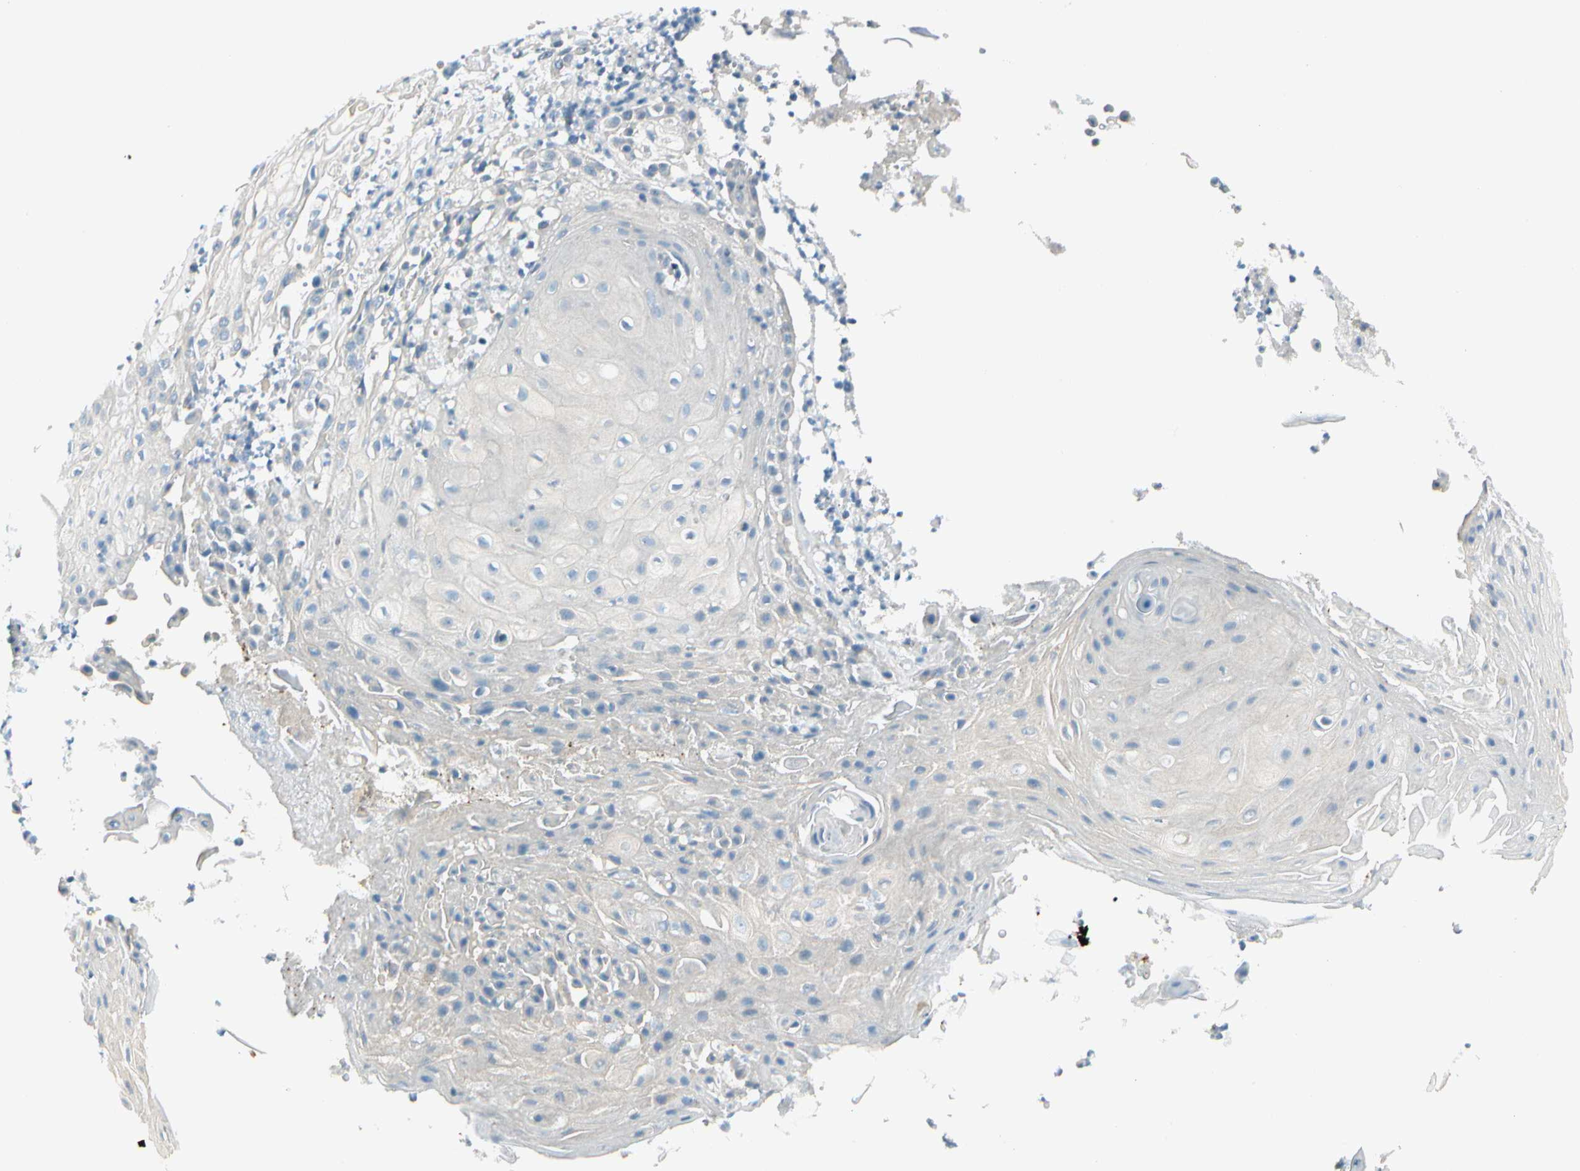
{"staining": {"intensity": "negative", "quantity": "none", "location": "none"}, "tissue": "skin cancer", "cell_type": "Tumor cells", "image_type": "cancer", "snomed": [{"axis": "morphology", "description": "Squamous cell carcinoma, NOS"}, {"axis": "topography", "description": "Skin"}], "caption": "Immunohistochemistry (IHC) micrograph of neoplastic tissue: human skin cancer (squamous cell carcinoma) stained with DAB (3,3'-diaminobenzidine) displays no significant protein expression in tumor cells. (Immunohistochemistry, brightfield microscopy, high magnification).", "gene": "ZSCAN1", "patient": {"sex": "male", "age": 65}}